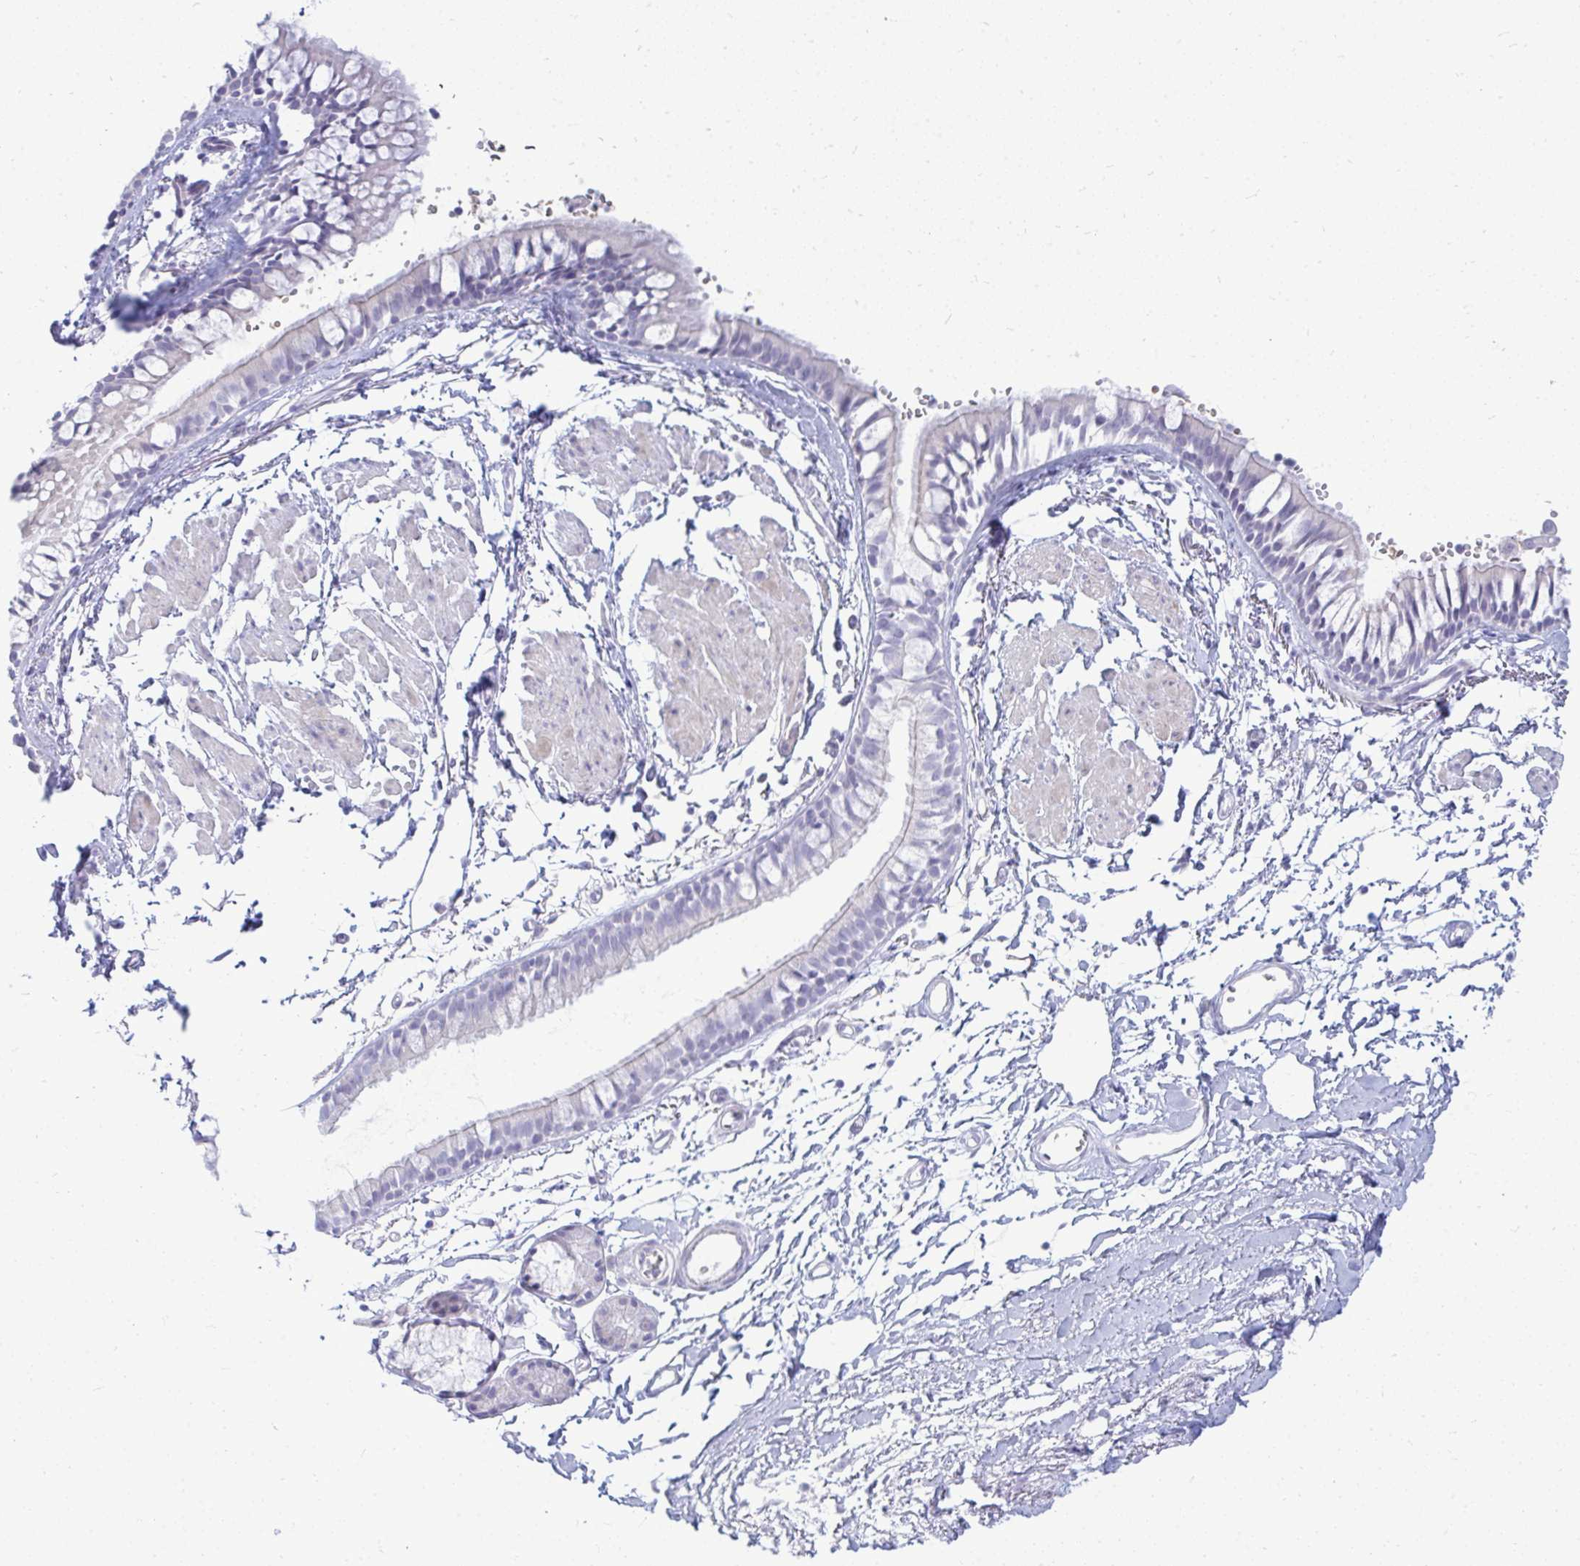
{"staining": {"intensity": "negative", "quantity": "none", "location": "none"}, "tissue": "bronchus", "cell_type": "Respiratory epithelial cells", "image_type": "normal", "snomed": [{"axis": "morphology", "description": "Normal tissue, NOS"}, {"axis": "topography", "description": "Cartilage tissue"}, {"axis": "topography", "description": "Bronchus"}, {"axis": "topography", "description": "Peripheral nerve tissue"}], "caption": "DAB immunohistochemical staining of benign human bronchus reveals no significant positivity in respiratory epithelial cells. (DAB immunohistochemistry (IHC) visualized using brightfield microscopy, high magnification).", "gene": "TSPEAR", "patient": {"sex": "female", "age": 59}}